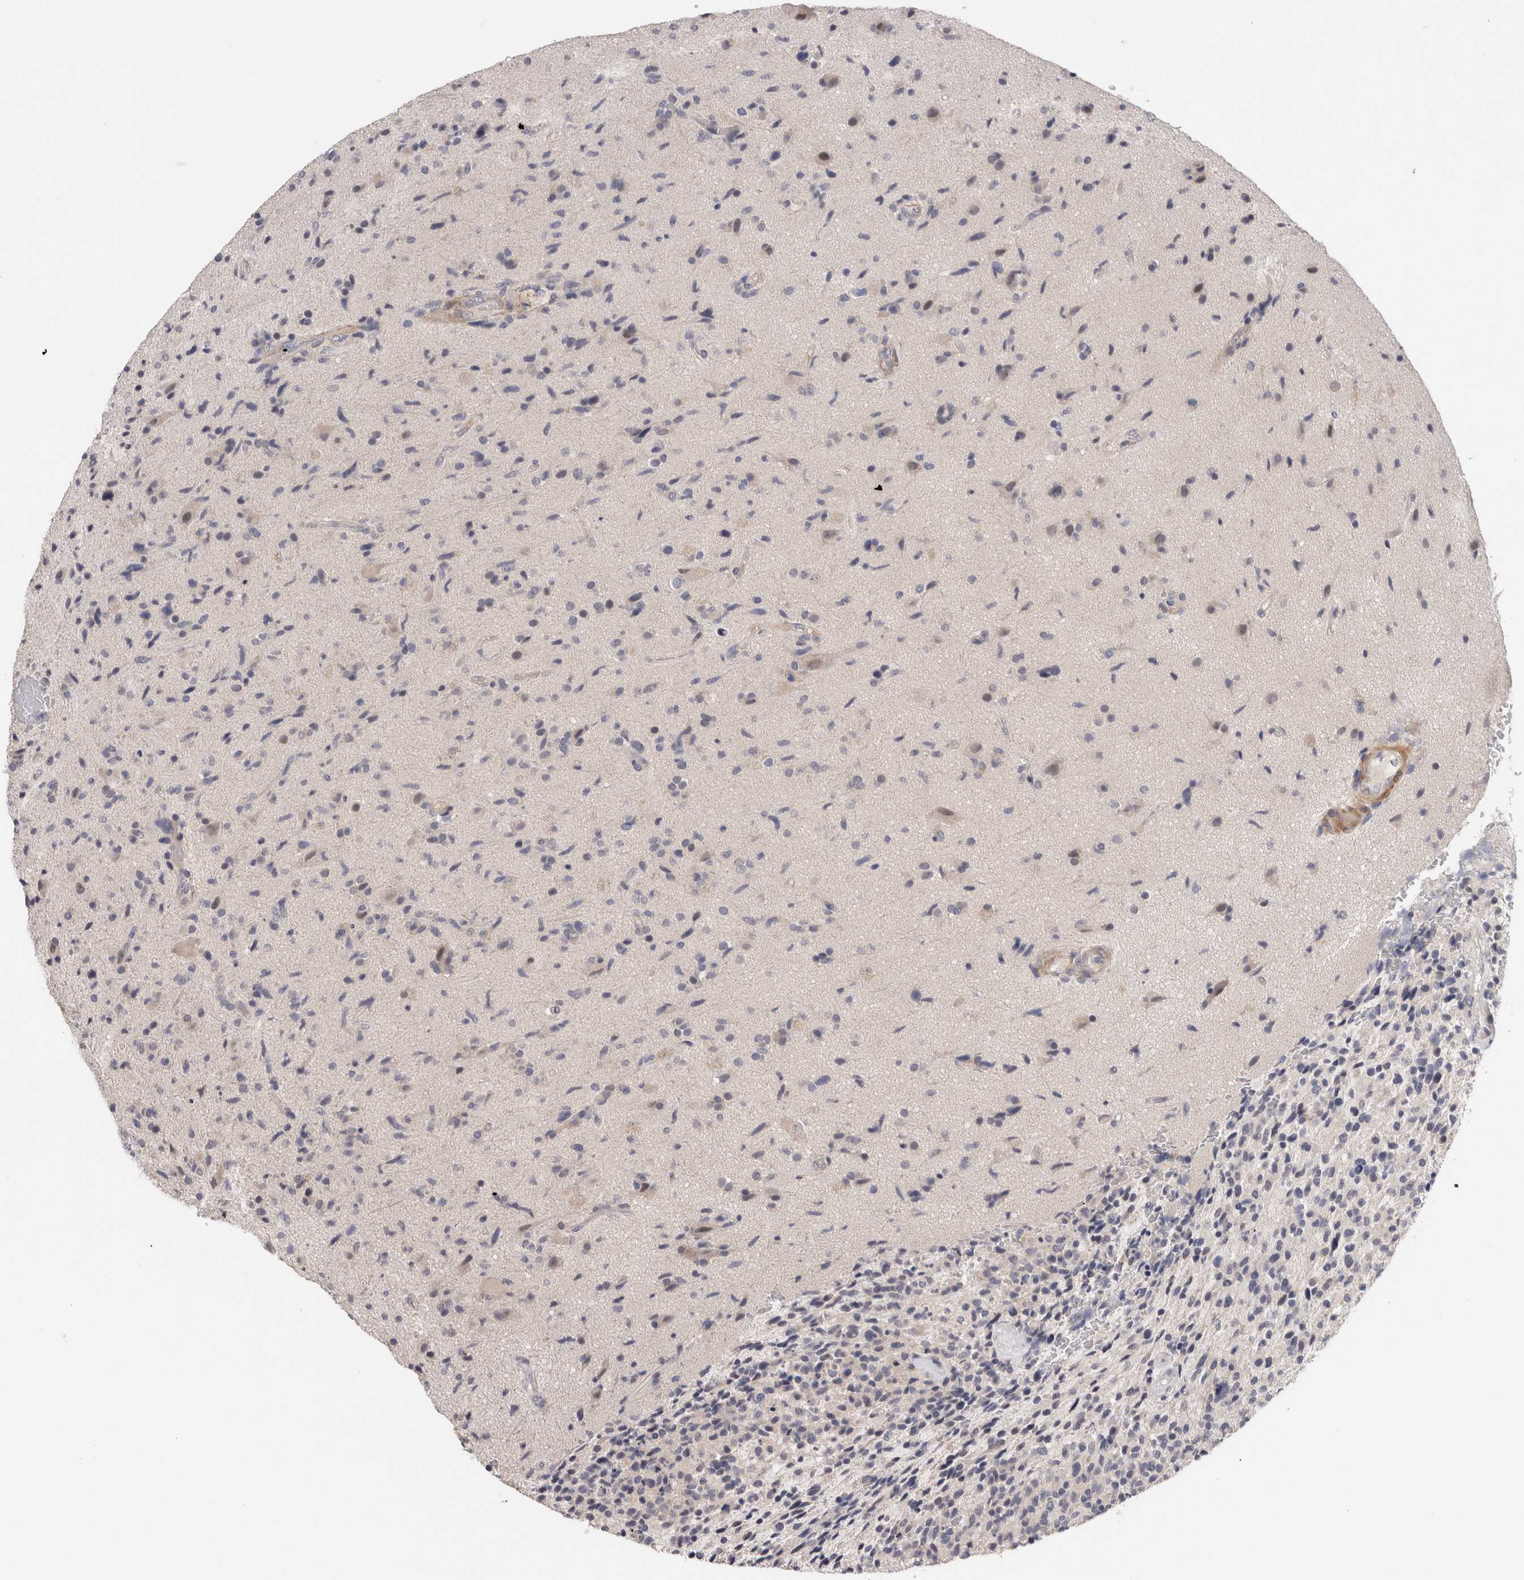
{"staining": {"intensity": "negative", "quantity": "none", "location": "none"}, "tissue": "glioma", "cell_type": "Tumor cells", "image_type": "cancer", "snomed": [{"axis": "morphology", "description": "Glioma, malignant, High grade"}, {"axis": "topography", "description": "Brain"}], "caption": "Histopathology image shows no significant protein expression in tumor cells of malignant glioma (high-grade). (DAB (3,3'-diaminobenzidine) IHC visualized using brightfield microscopy, high magnification).", "gene": "CRYBG1", "patient": {"sex": "male", "age": 72}}